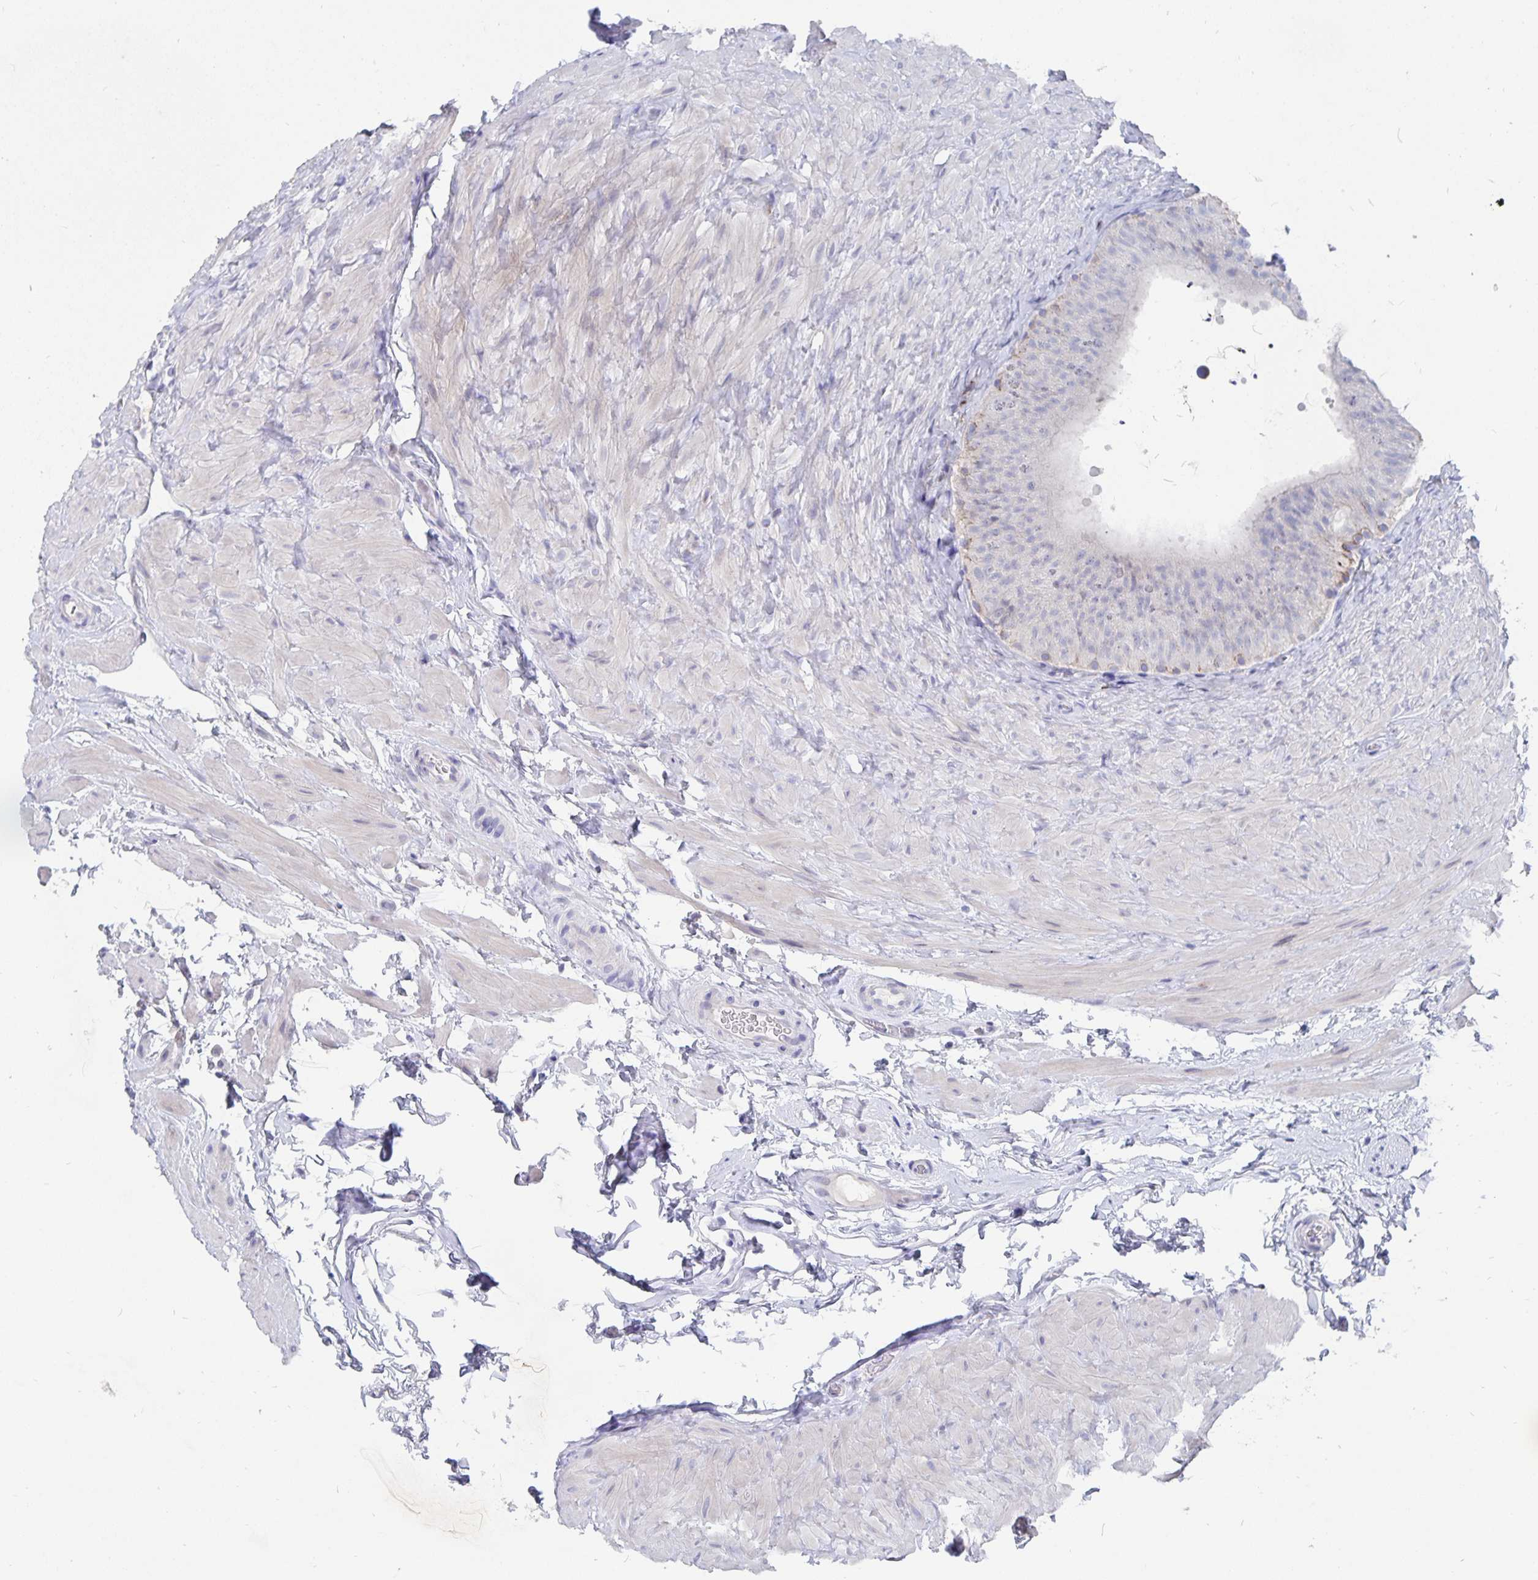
{"staining": {"intensity": "negative", "quantity": "none", "location": "none"}, "tissue": "epididymis", "cell_type": "Glandular cells", "image_type": "normal", "snomed": [{"axis": "morphology", "description": "Normal tissue, NOS"}, {"axis": "topography", "description": "Epididymis, spermatic cord, NOS"}, {"axis": "topography", "description": "Epididymis"}], "caption": "This histopathology image is of benign epididymis stained with IHC to label a protein in brown with the nuclei are counter-stained blue. There is no staining in glandular cells.", "gene": "SMOC1", "patient": {"sex": "male", "age": 31}}